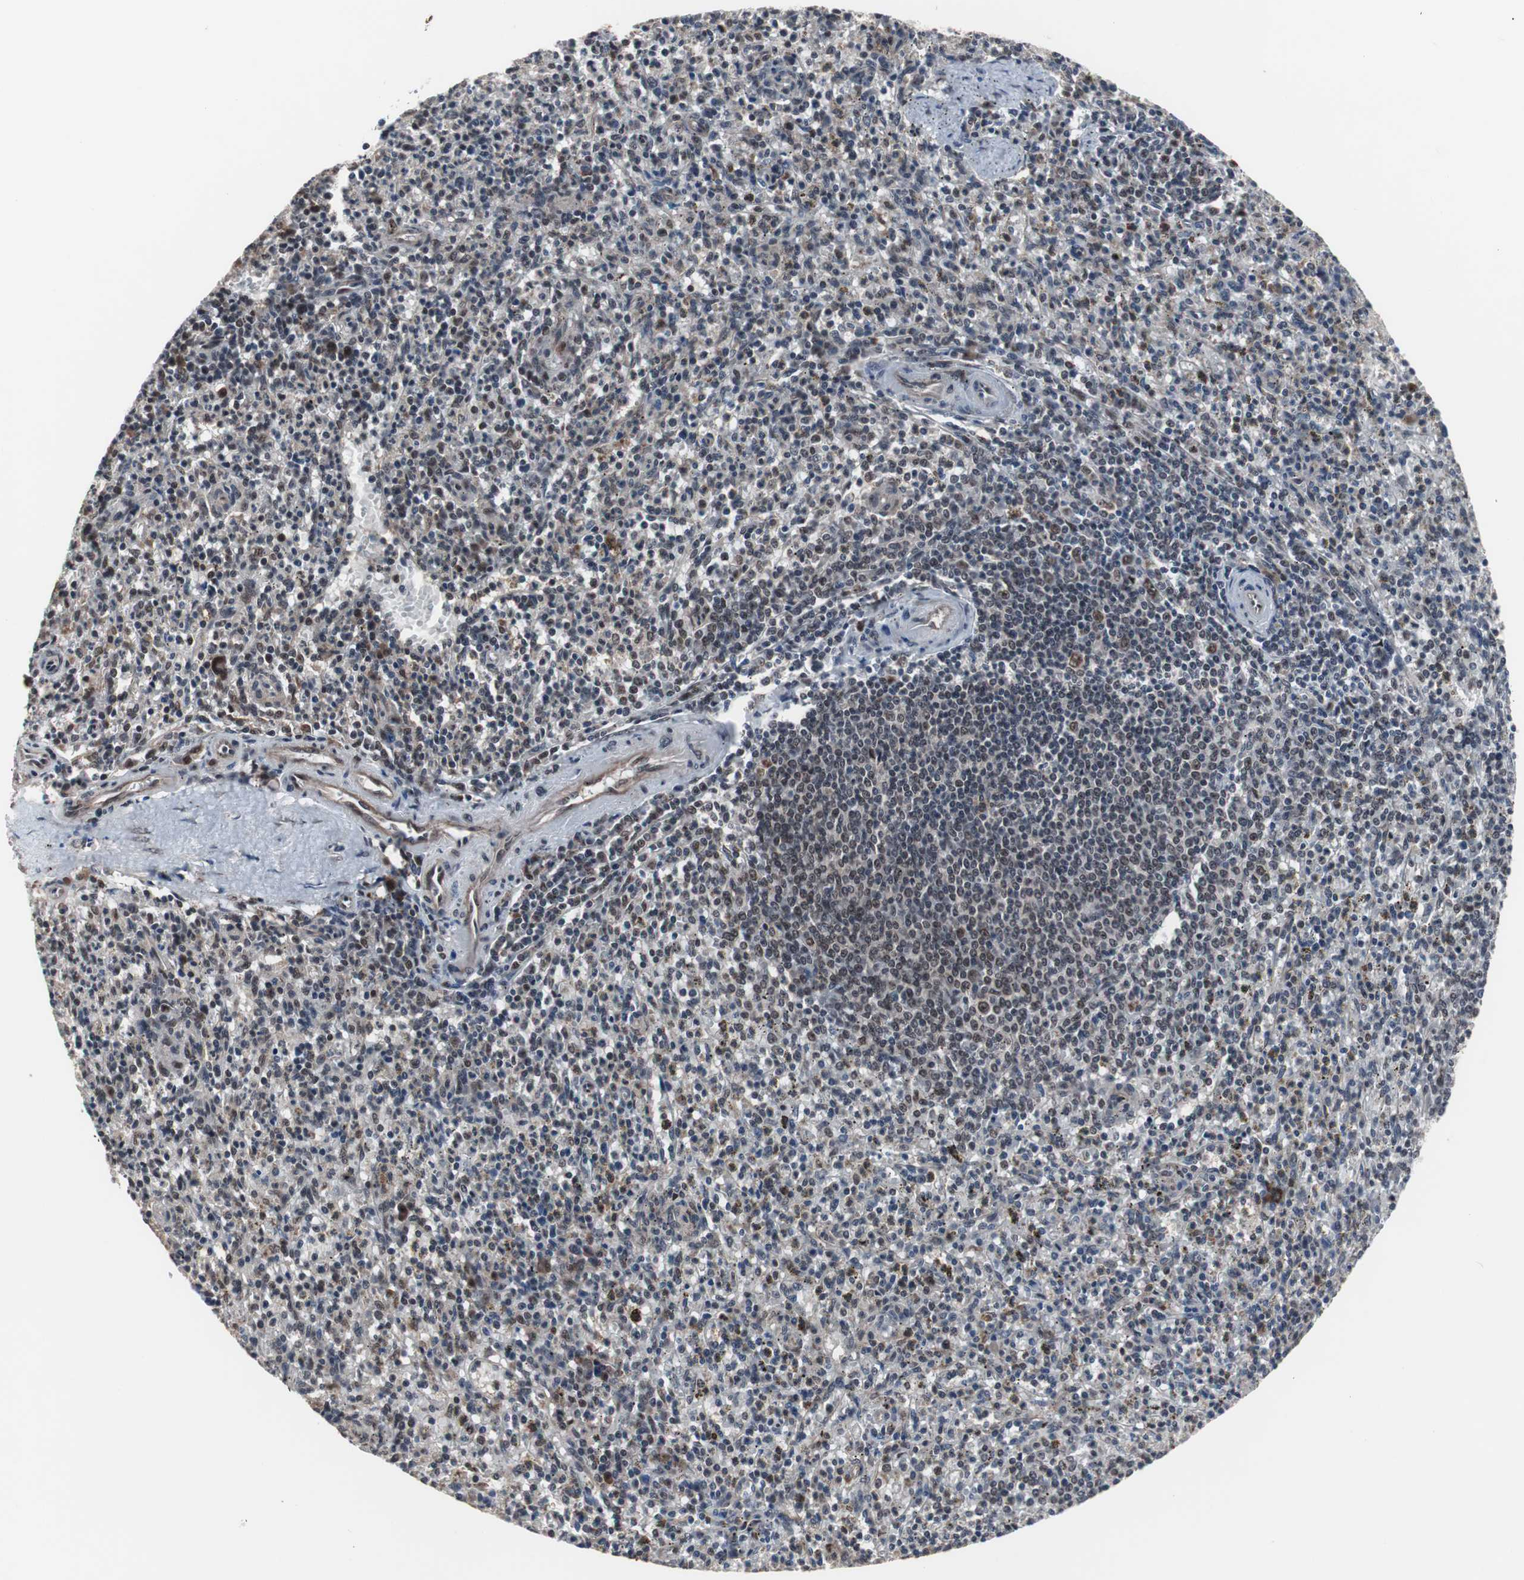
{"staining": {"intensity": "weak", "quantity": "25%-75%", "location": "nuclear"}, "tissue": "spleen", "cell_type": "Cells in red pulp", "image_type": "normal", "snomed": [{"axis": "morphology", "description": "Normal tissue, NOS"}, {"axis": "topography", "description": "Spleen"}], "caption": "Immunohistochemical staining of normal spleen demonstrates 25%-75% levels of weak nuclear protein positivity in approximately 25%-75% of cells in red pulp. The protein of interest is shown in brown color, while the nuclei are stained blue.", "gene": "GTF2F2", "patient": {"sex": "male", "age": 72}}